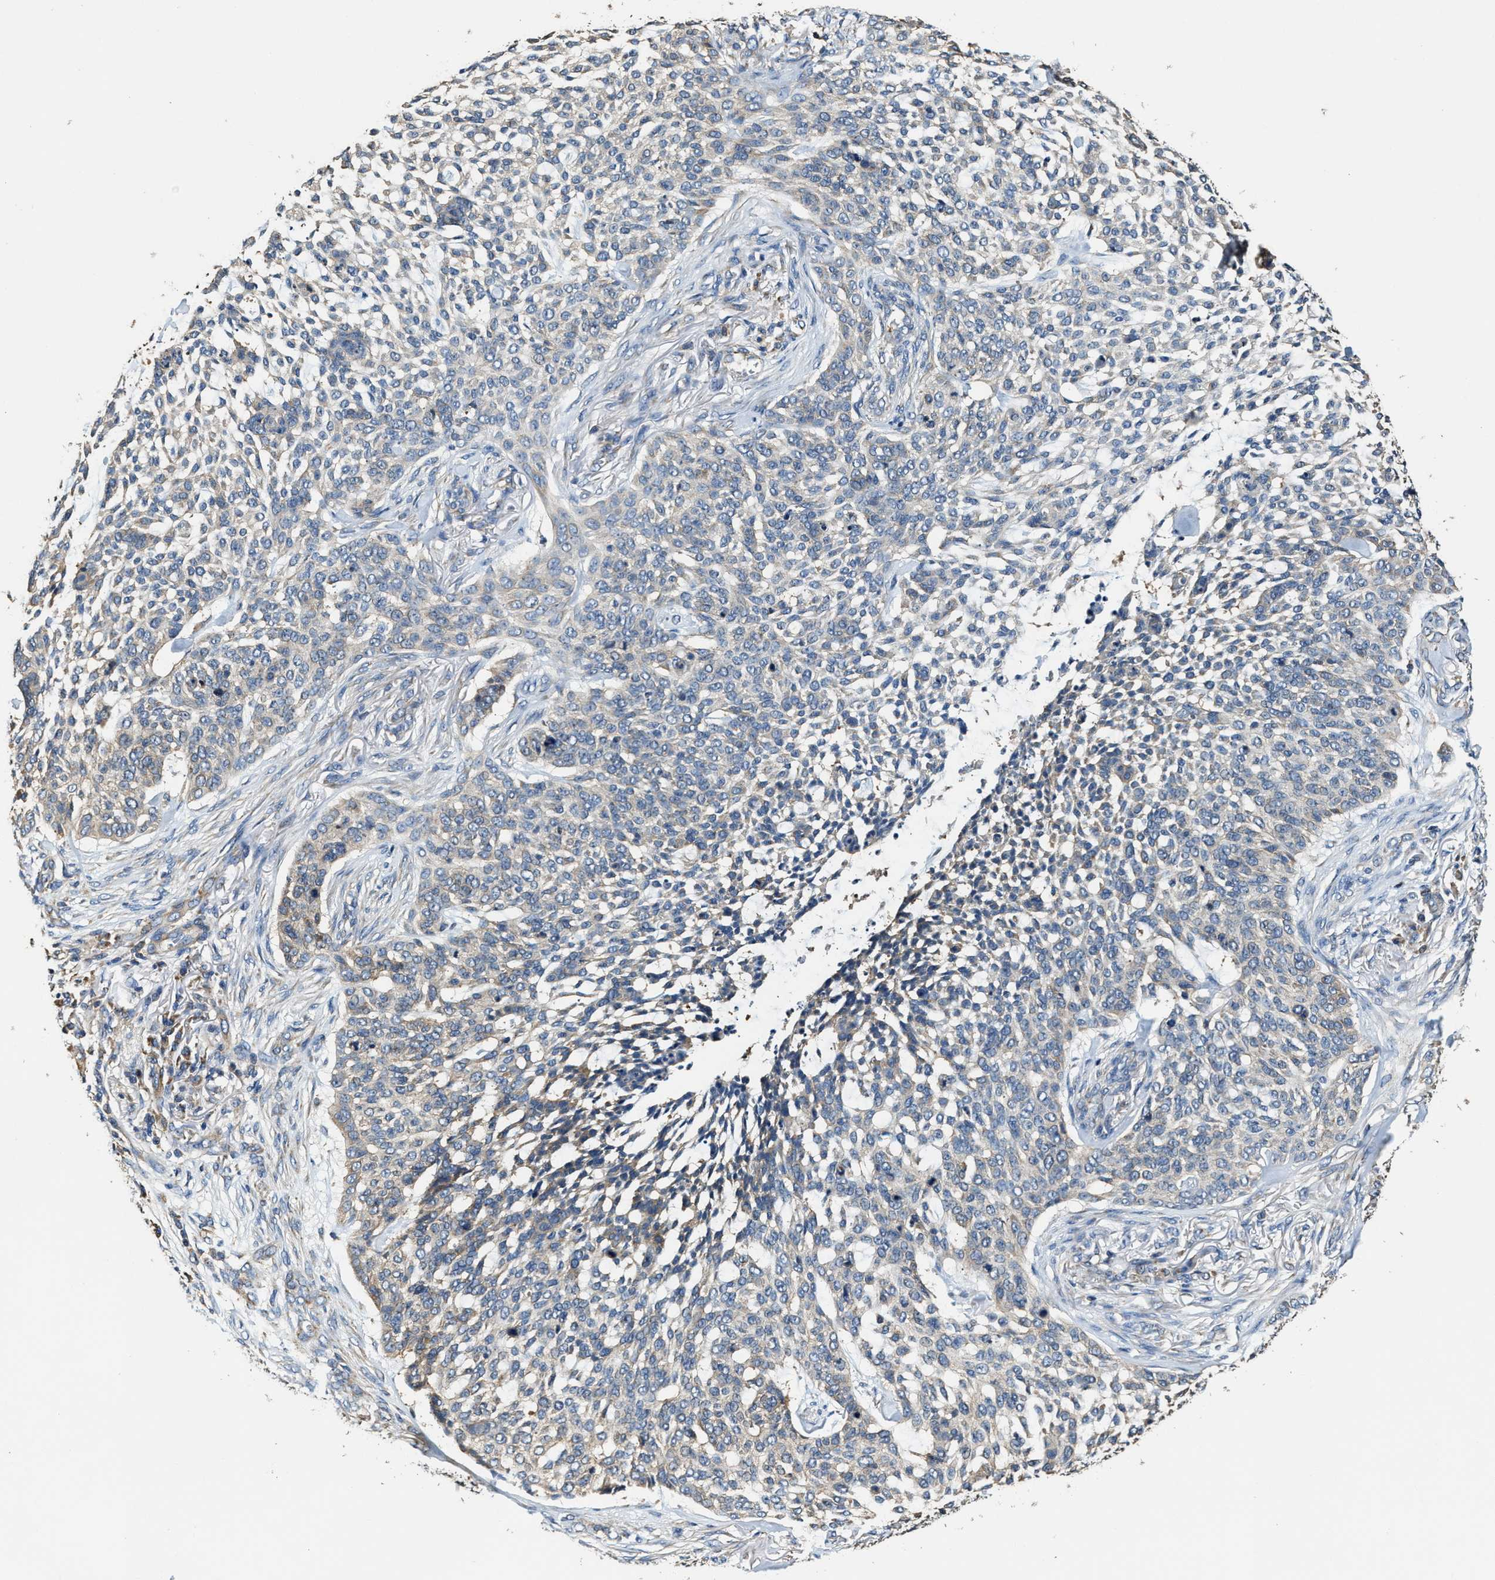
{"staining": {"intensity": "weak", "quantity": "25%-75%", "location": "cytoplasmic/membranous"}, "tissue": "skin cancer", "cell_type": "Tumor cells", "image_type": "cancer", "snomed": [{"axis": "morphology", "description": "Basal cell carcinoma"}, {"axis": "topography", "description": "Skin"}], "caption": "Immunohistochemical staining of human basal cell carcinoma (skin) exhibits weak cytoplasmic/membranous protein staining in about 25%-75% of tumor cells.", "gene": "GFRA3", "patient": {"sex": "female", "age": 64}}